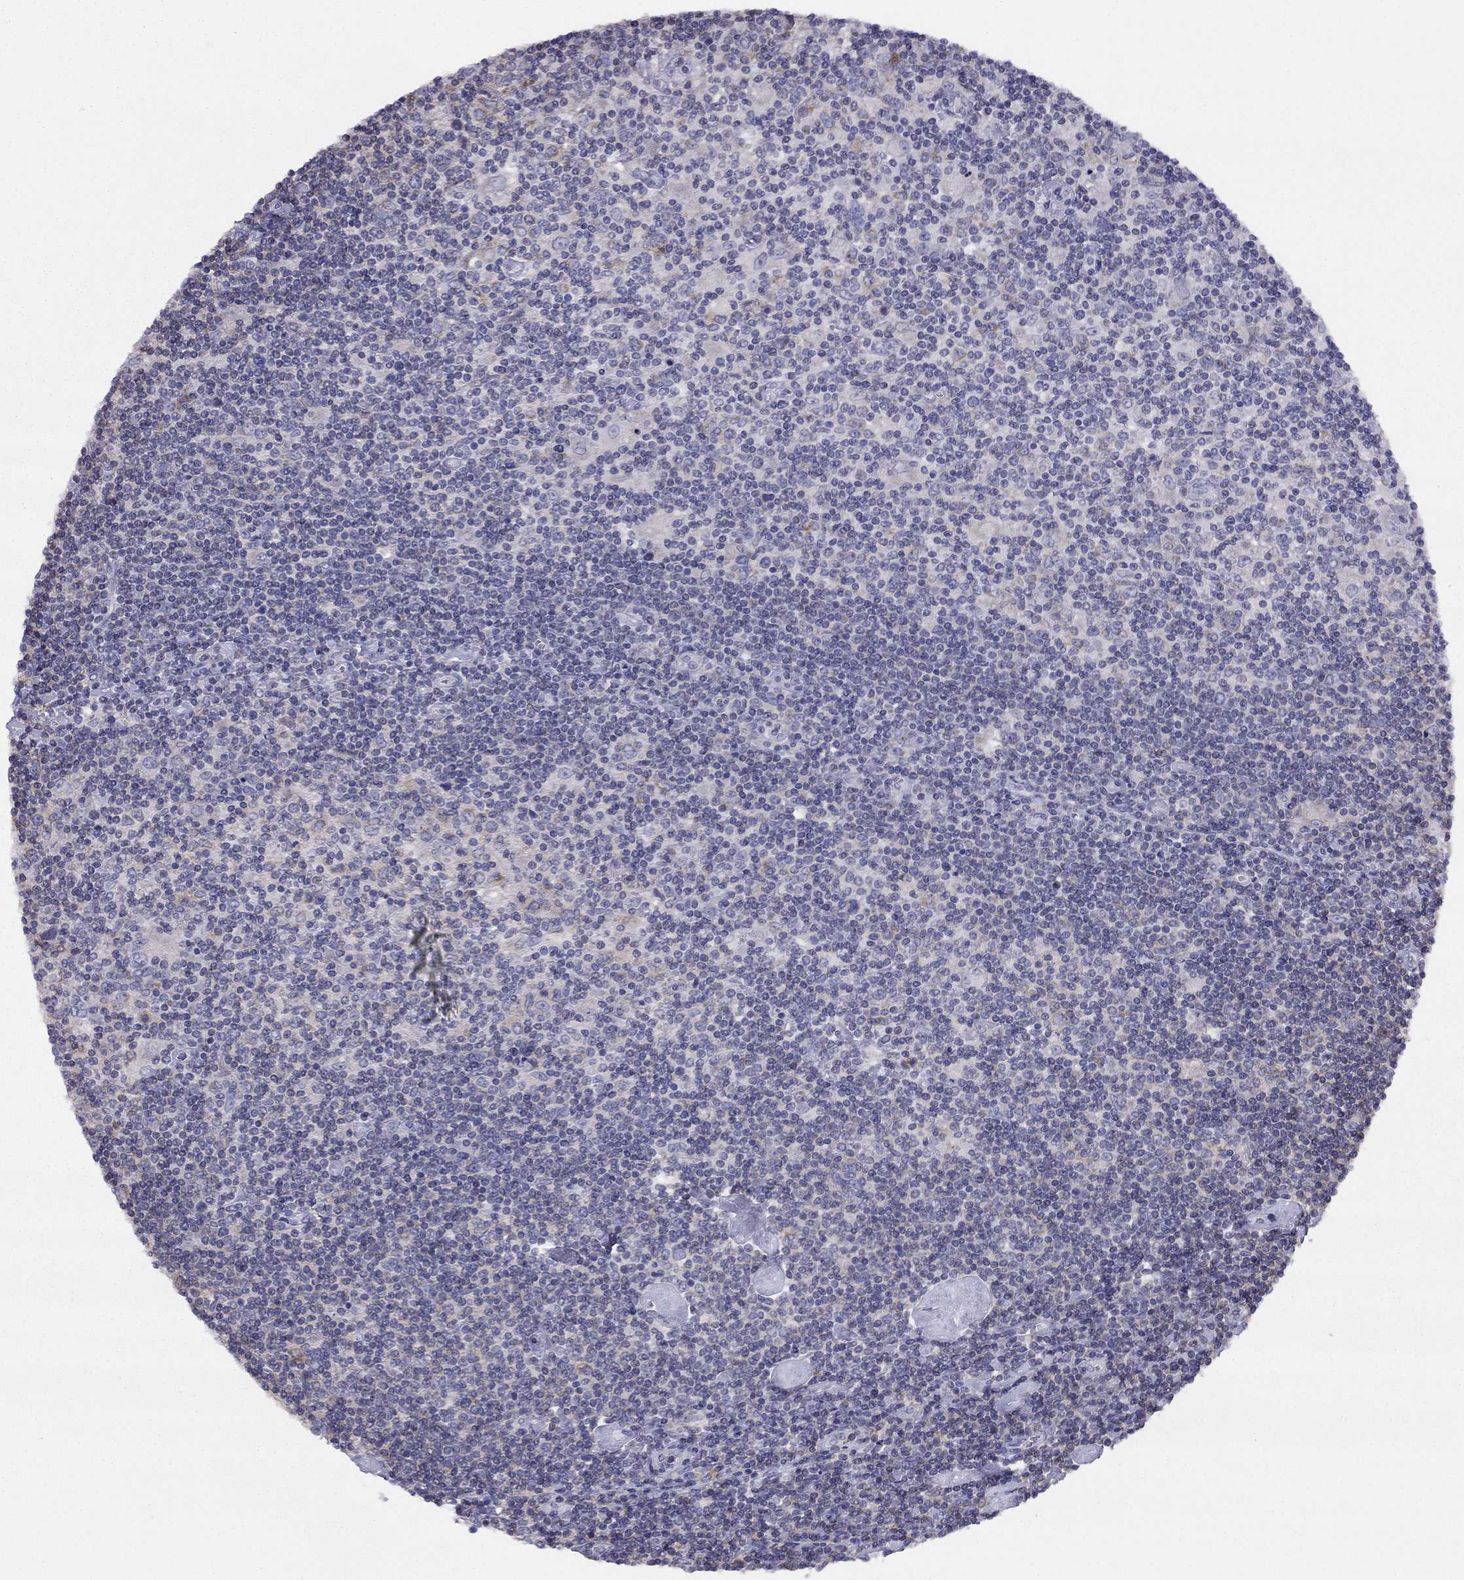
{"staining": {"intensity": "weak", "quantity": "<25%", "location": "cytoplasmic/membranous"}, "tissue": "lymphoma", "cell_type": "Tumor cells", "image_type": "cancer", "snomed": [{"axis": "morphology", "description": "Hodgkin's disease, NOS"}, {"axis": "topography", "description": "Lymph node"}], "caption": "The photomicrograph shows no staining of tumor cells in lymphoma.", "gene": "CITED1", "patient": {"sex": "male", "age": 40}}